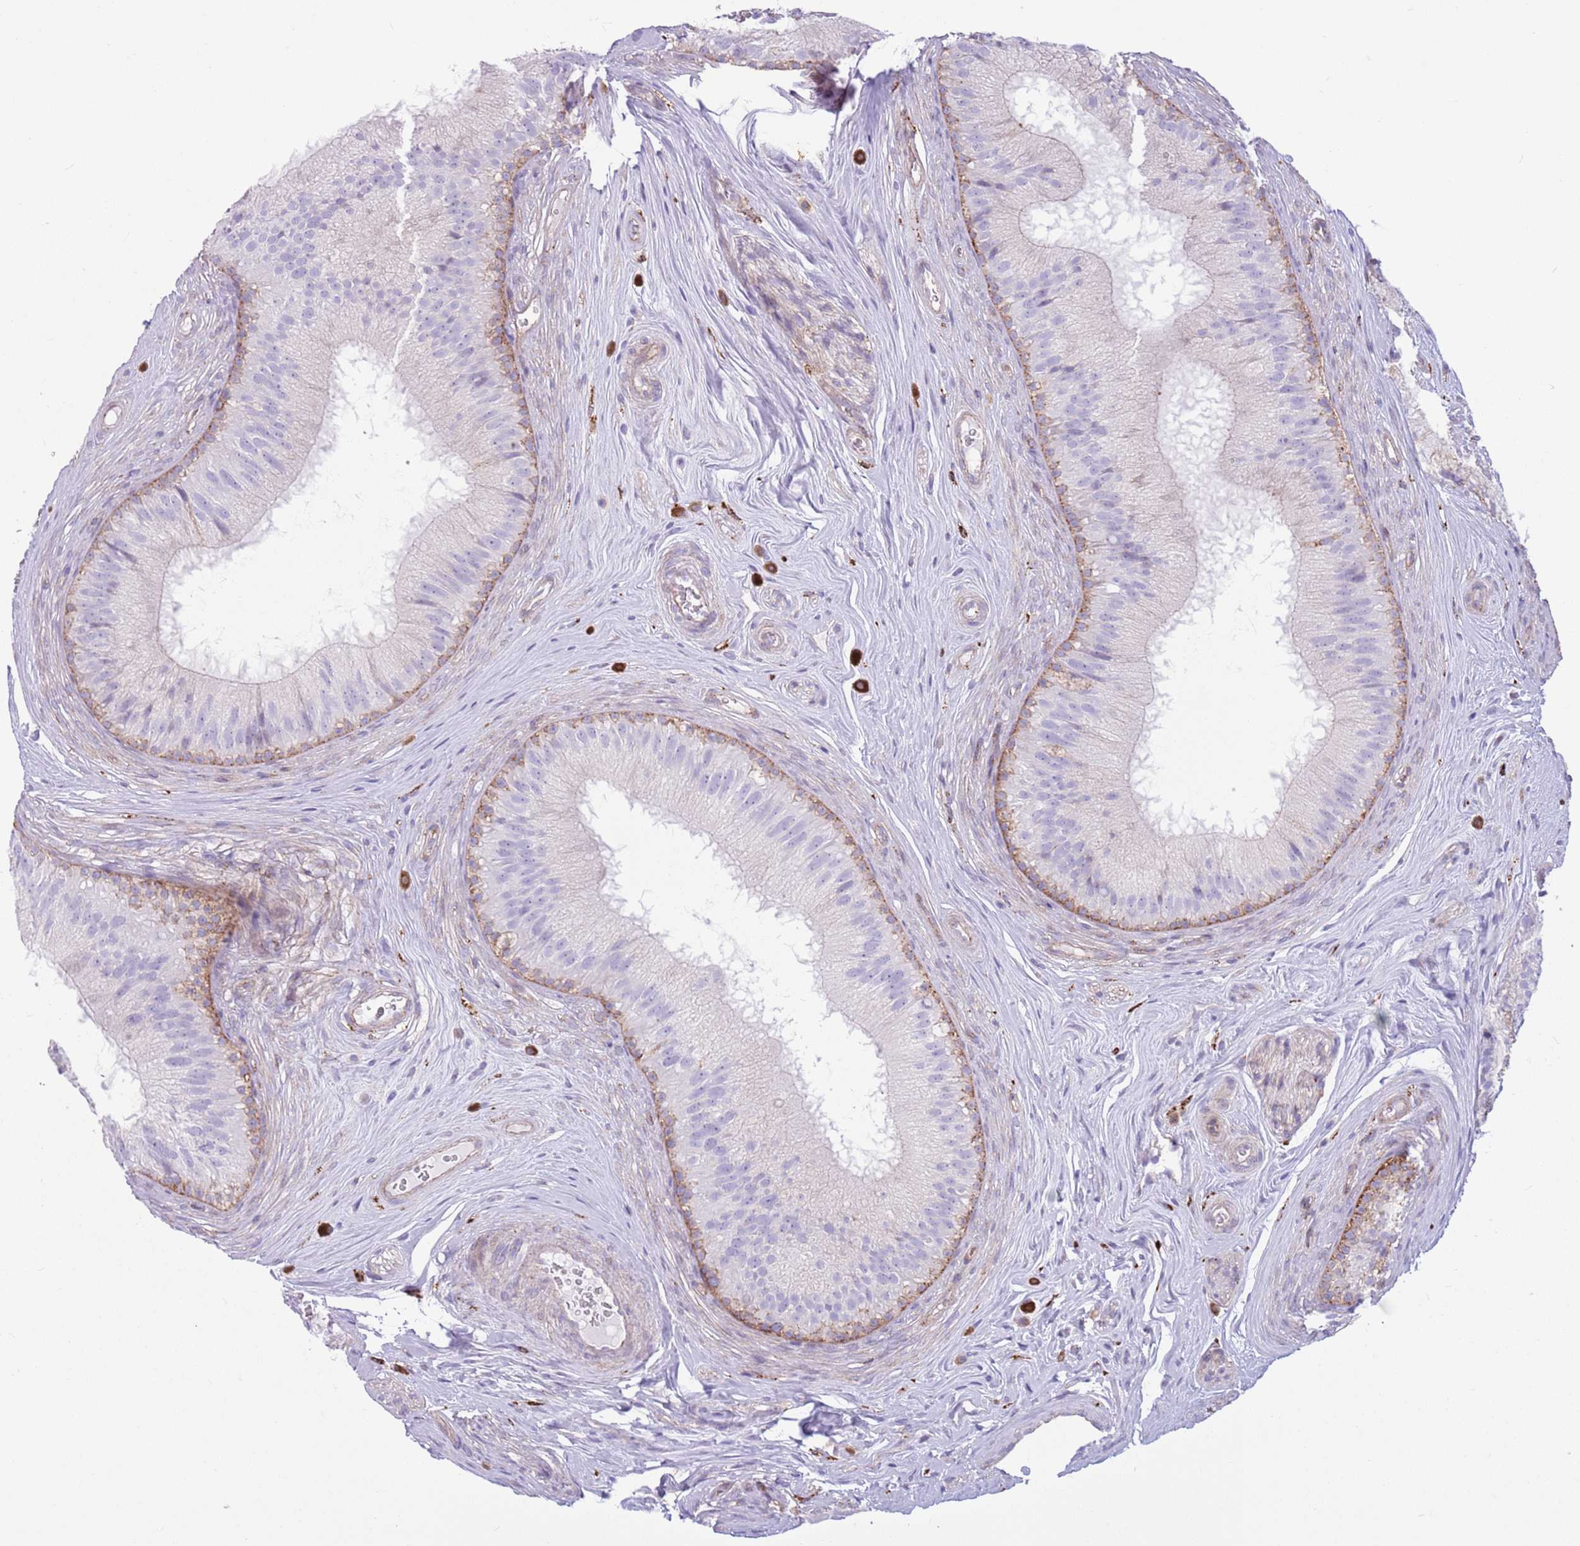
{"staining": {"intensity": "moderate", "quantity": "<25%", "location": "cytoplasmic/membranous"}, "tissue": "epididymis", "cell_type": "Glandular cells", "image_type": "normal", "snomed": [{"axis": "morphology", "description": "Normal tissue, NOS"}, {"axis": "topography", "description": "Epididymis"}], "caption": "Immunohistochemistry (IHC) (DAB (3,3'-diaminobenzidine)) staining of unremarkable epididymis displays moderate cytoplasmic/membranous protein staining in approximately <25% of glandular cells.", "gene": "SNX6", "patient": {"sex": "male", "age": 34}}